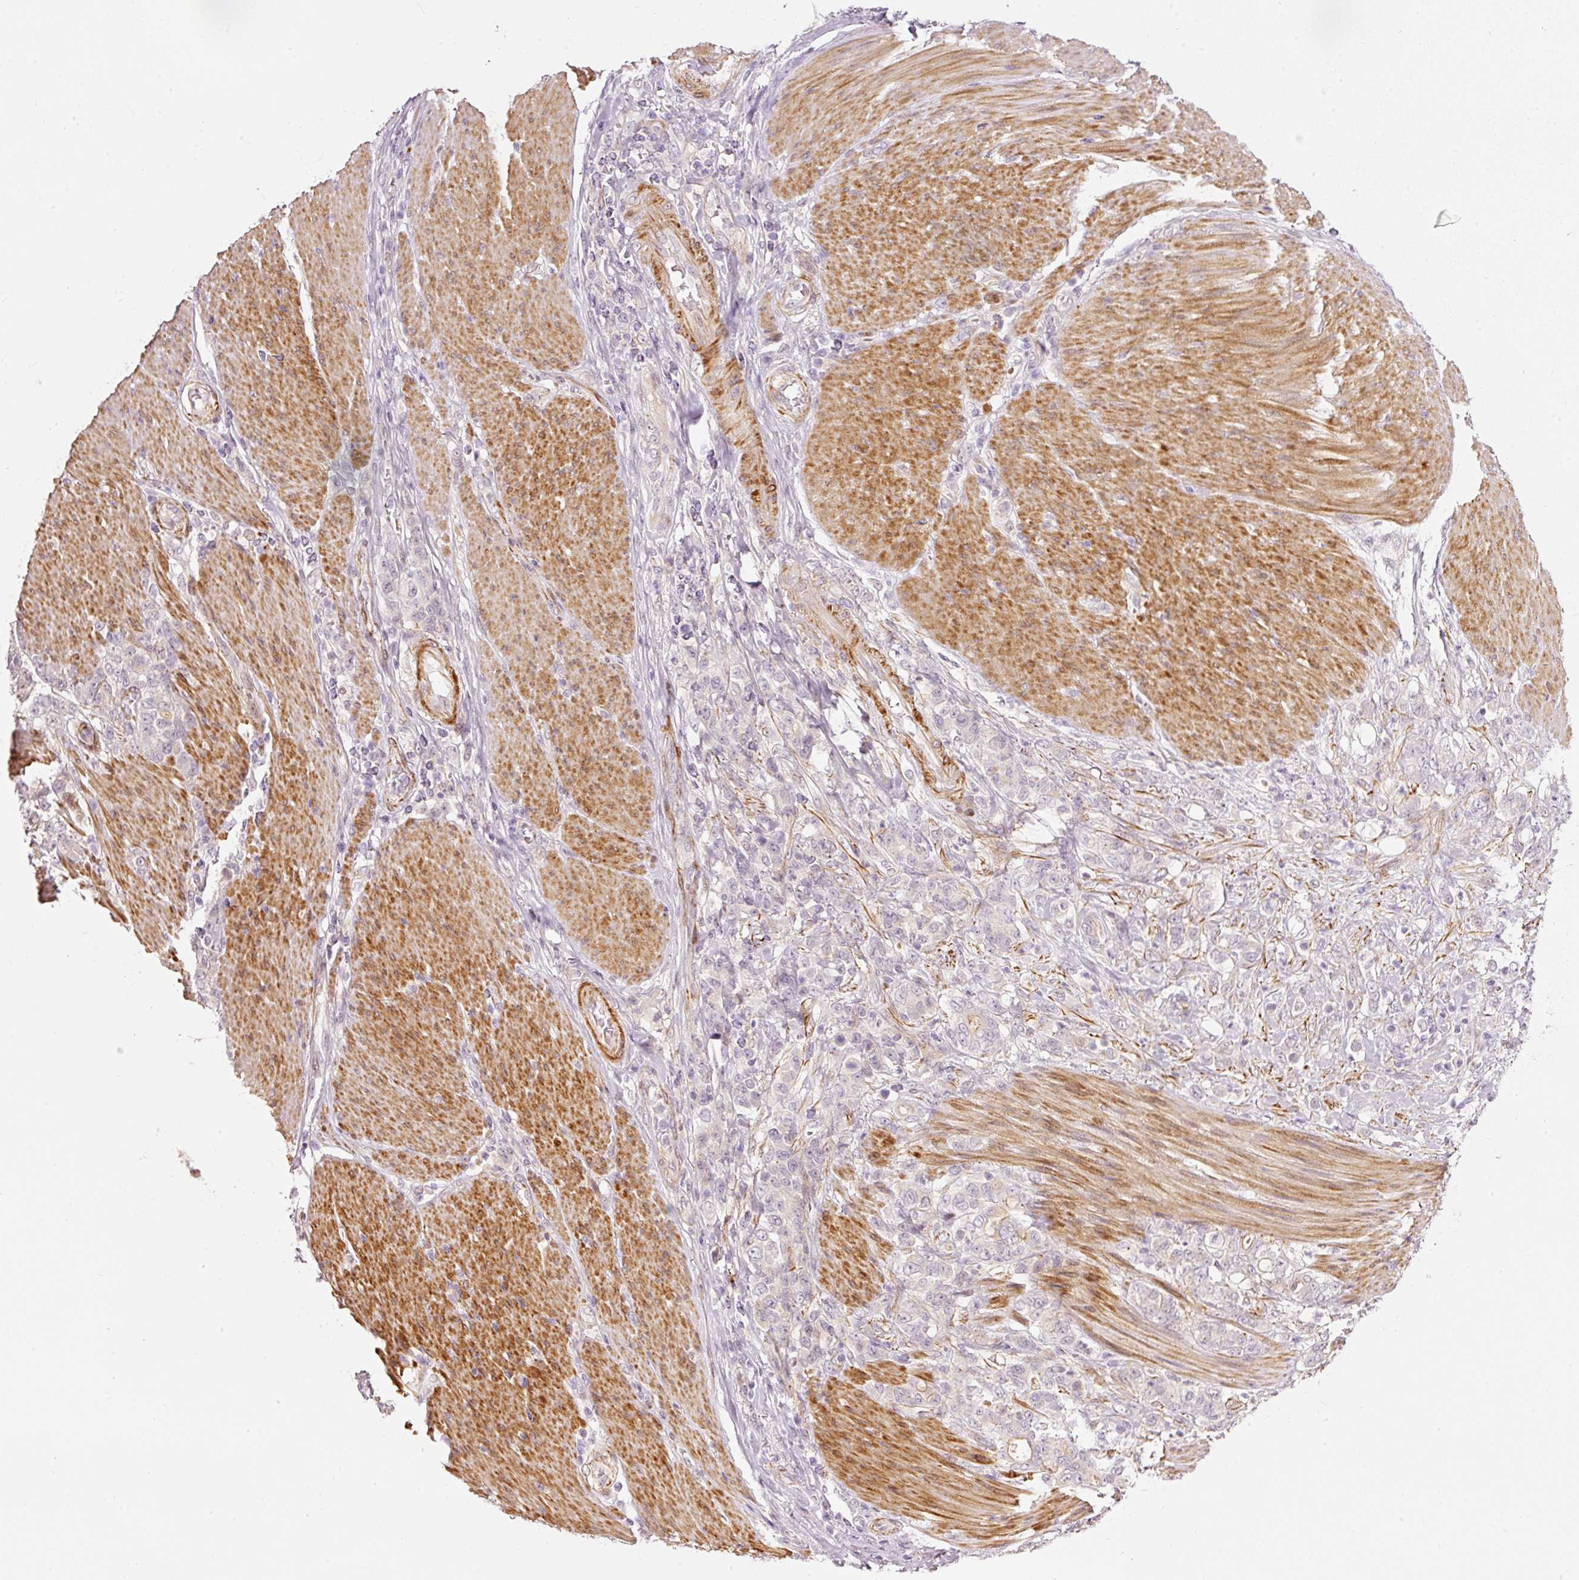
{"staining": {"intensity": "negative", "quantity": "none", "location": "none"}, "tissue": "stomach cancer", "cell_type": "Tumor cells", "image_type": "cancer", "snomed": [{"axis": "morphology", "description": "Adenocarcinoma, NOS"}, {"axis": "topography", "description": "Stomach"}], "caption": "Tumor cells show no significant protein expression in adenocarcinoma (stomach).", "gene": "TOGARAM1", "patient": {"sex": "female", "age": 79}}